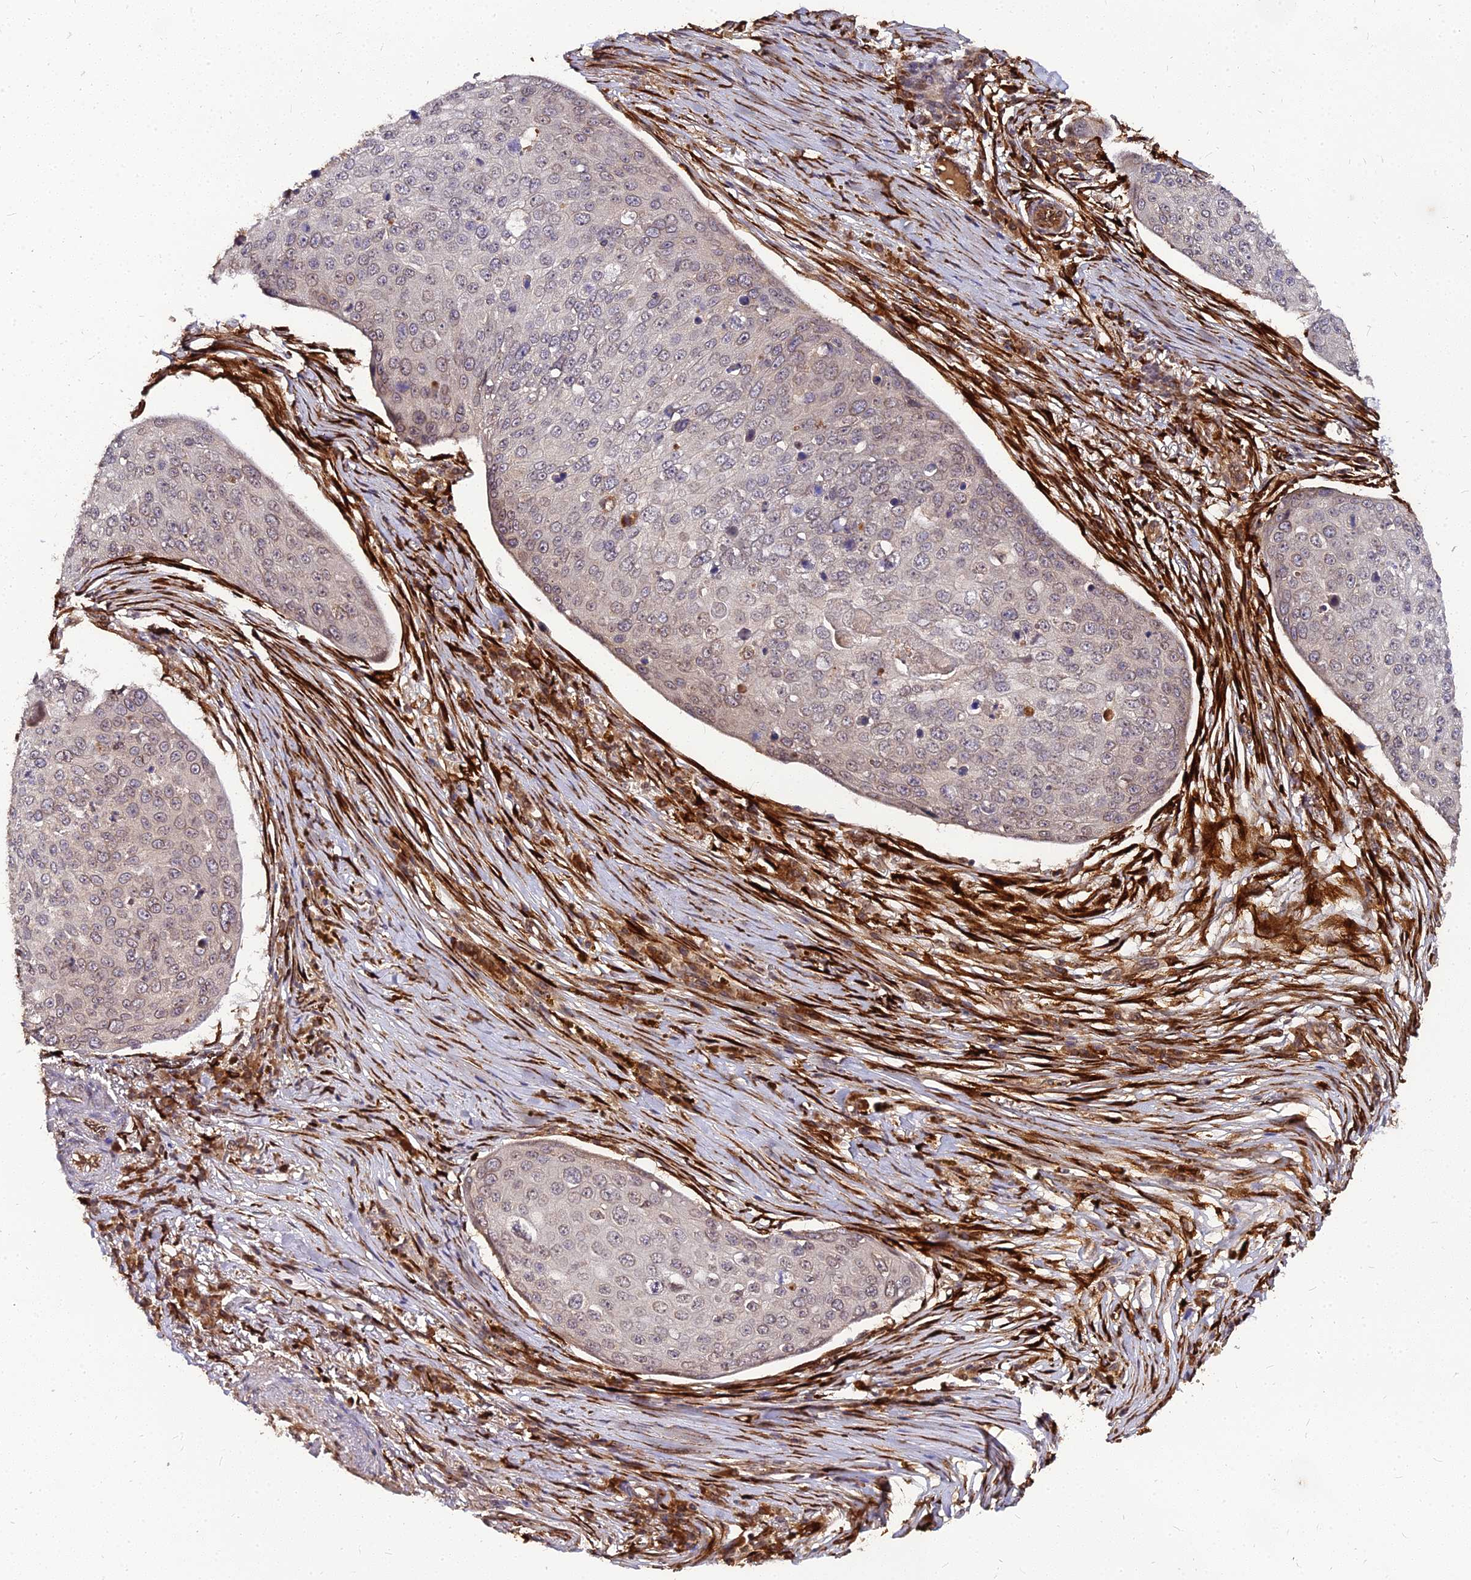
{"staining": {"intensity": "weak", "quantity": "25%-75%", "location": "cytoplasmic/membranous,nuclear"}, "tissue": "skin cancer", "cell_type": "Tumor cells", "image_type": "cancer", "snomed": [{"axis": "morphology", "description": "Squamous cell carcinoma, NOS"}, {"axis": "topography", "description": "Skin"}], "caption": "Weak cytoplasmic/membranous and nuclear protein staining is appreciated in about 25%-75% of tumor cells in skin squamous cell carcinoma.", "gene": "PDE4D", "patient": {"sex": "male", "age": 71}}